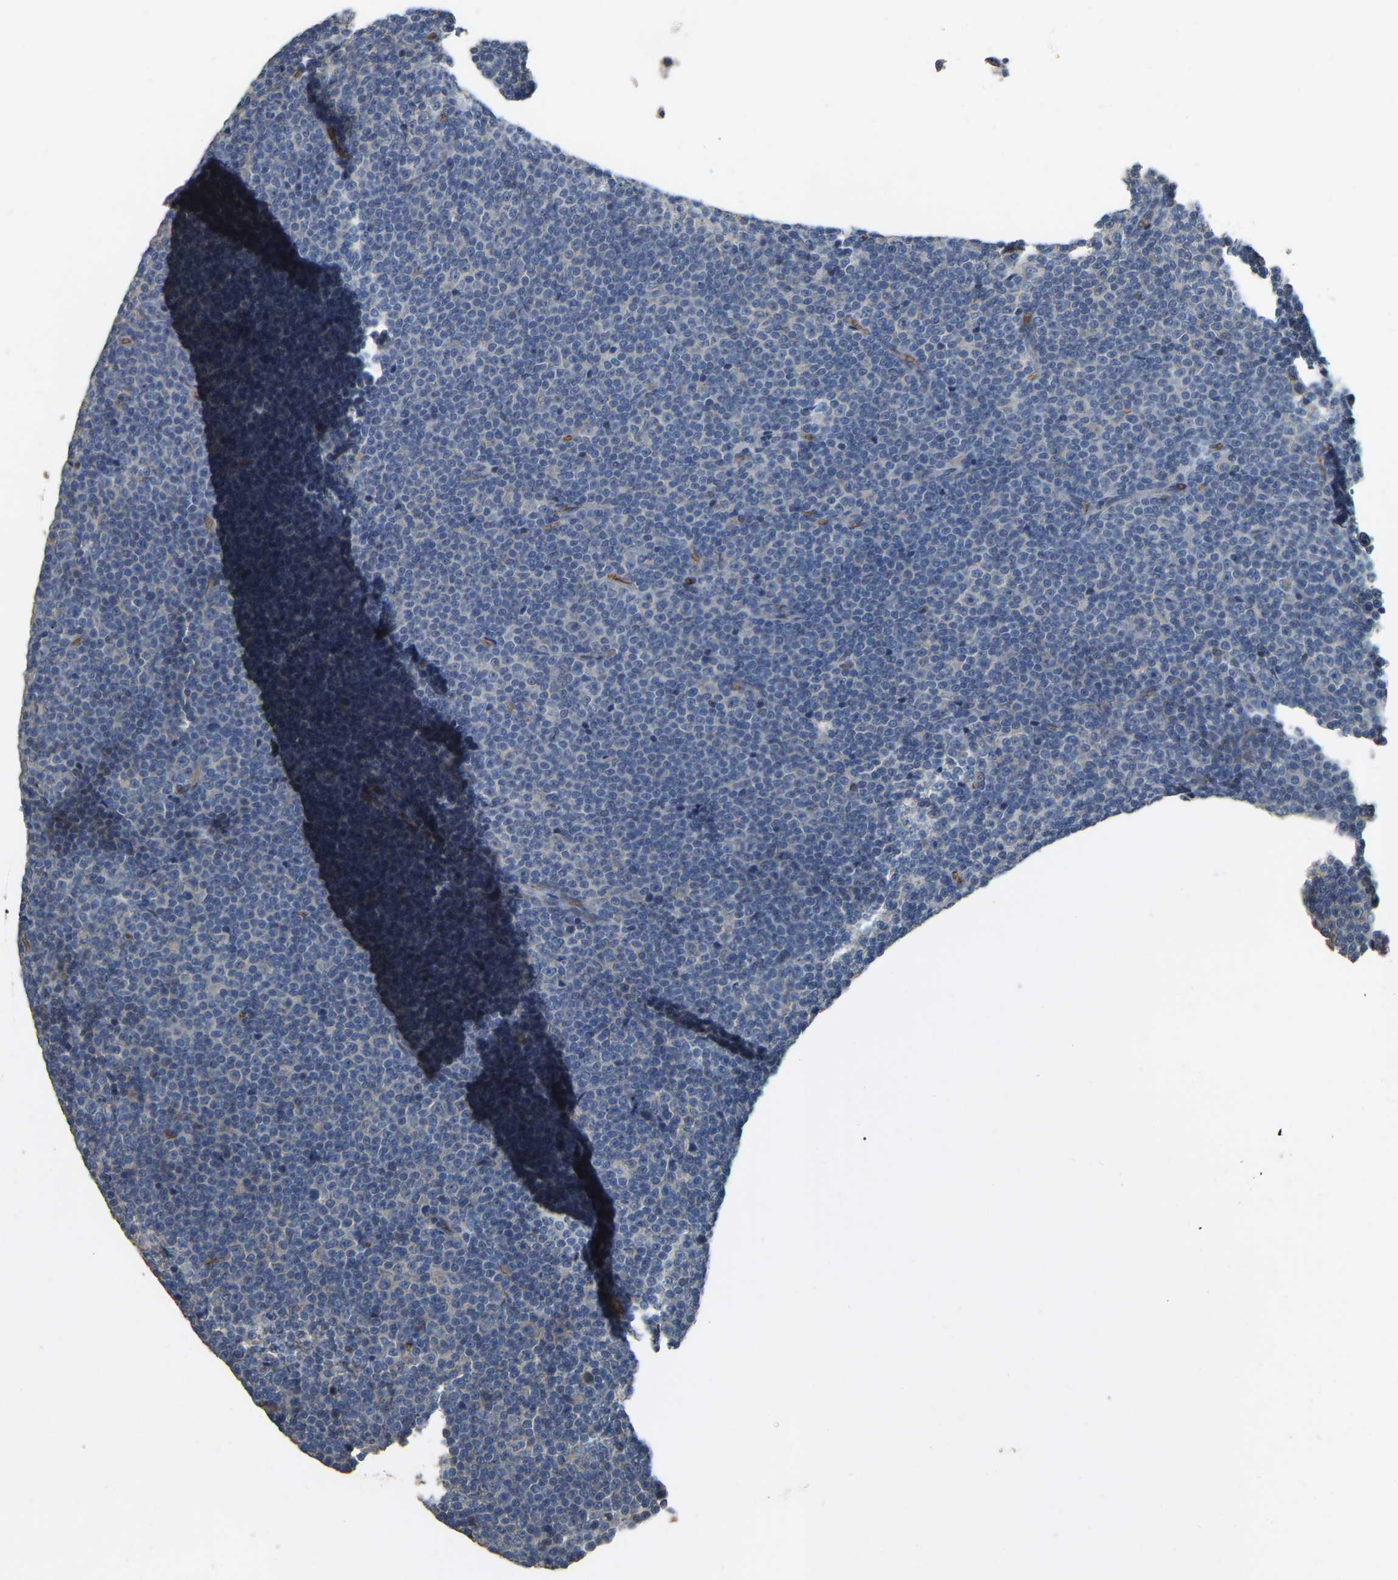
{"staining": {"intensity": "negative", "quantity": "none", "location": "none"}, "tissue": "lymphoma", "cell_type": "Tumor cells", "image_type": "cancer", "snomed": [{"axis": "morphology", "description": "Malignant lymphoma, non-Hodgkin's type, Low grade"}, {"axis": "topography", "description": "Lymph node"}], "caption": "Immunohistochemistry (IHC) of lymphoma displays no staining in tumor cells.", "gene": "CFAP298", "patient": {"sex": "female", "age": 67}}